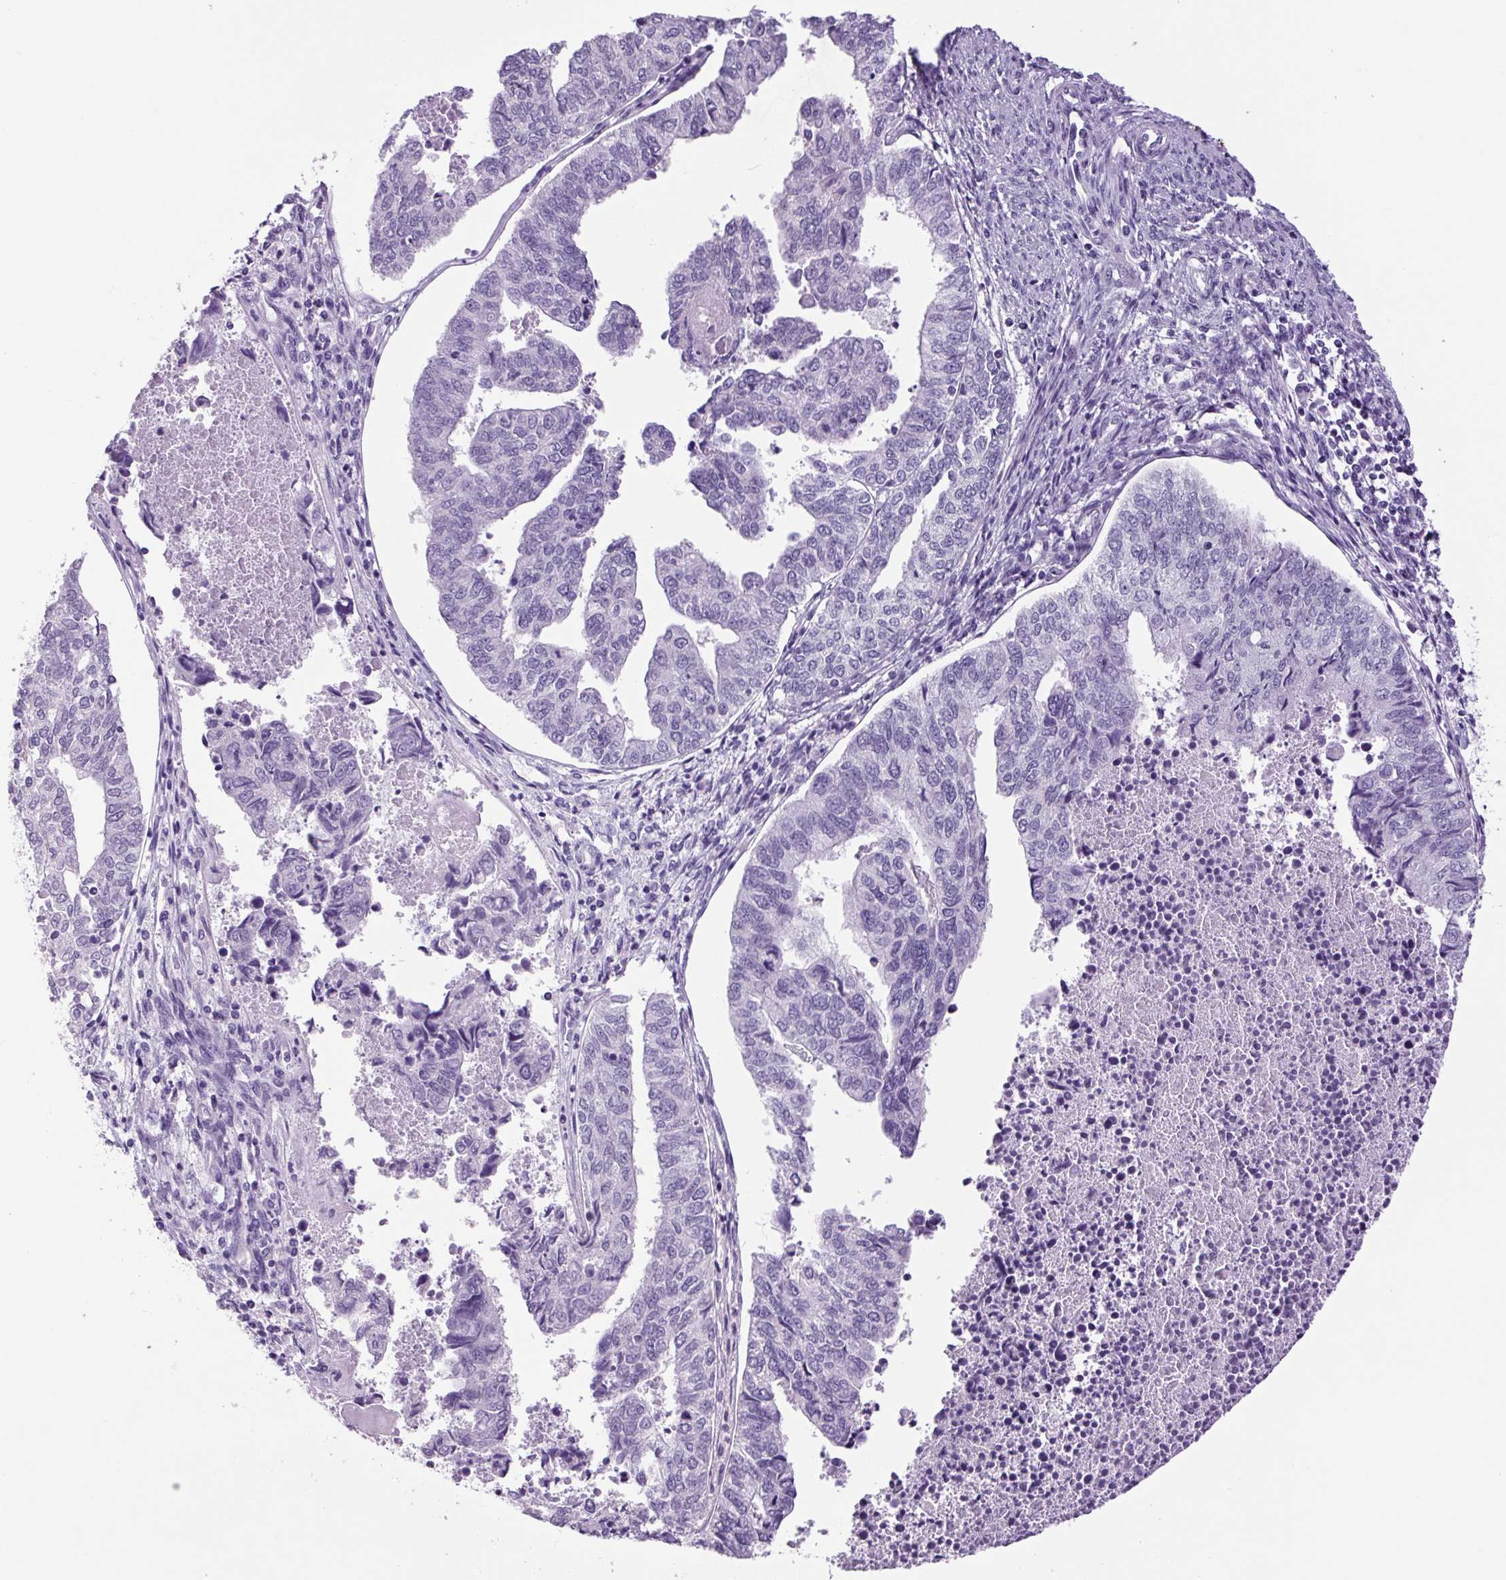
{"staining": {"intensity": "negative", "quantity": "none", "location": "none"}, "tissue": "endometrial cancer", "cell_type": "Tumor cells", "image_type": "cancer", "snomed": [{"axis": "morphology", "description": "Adenocarcinoma, NOS"}, {"axis": "topography", "description": "Endometrium"}], "caption": "Endometrial cancer (adenocarcinoma) stained for a protein using IHC reveals no expression tumor cells.", "gene": "CHGA", "patient": {"sex": "female", "age": 73}}